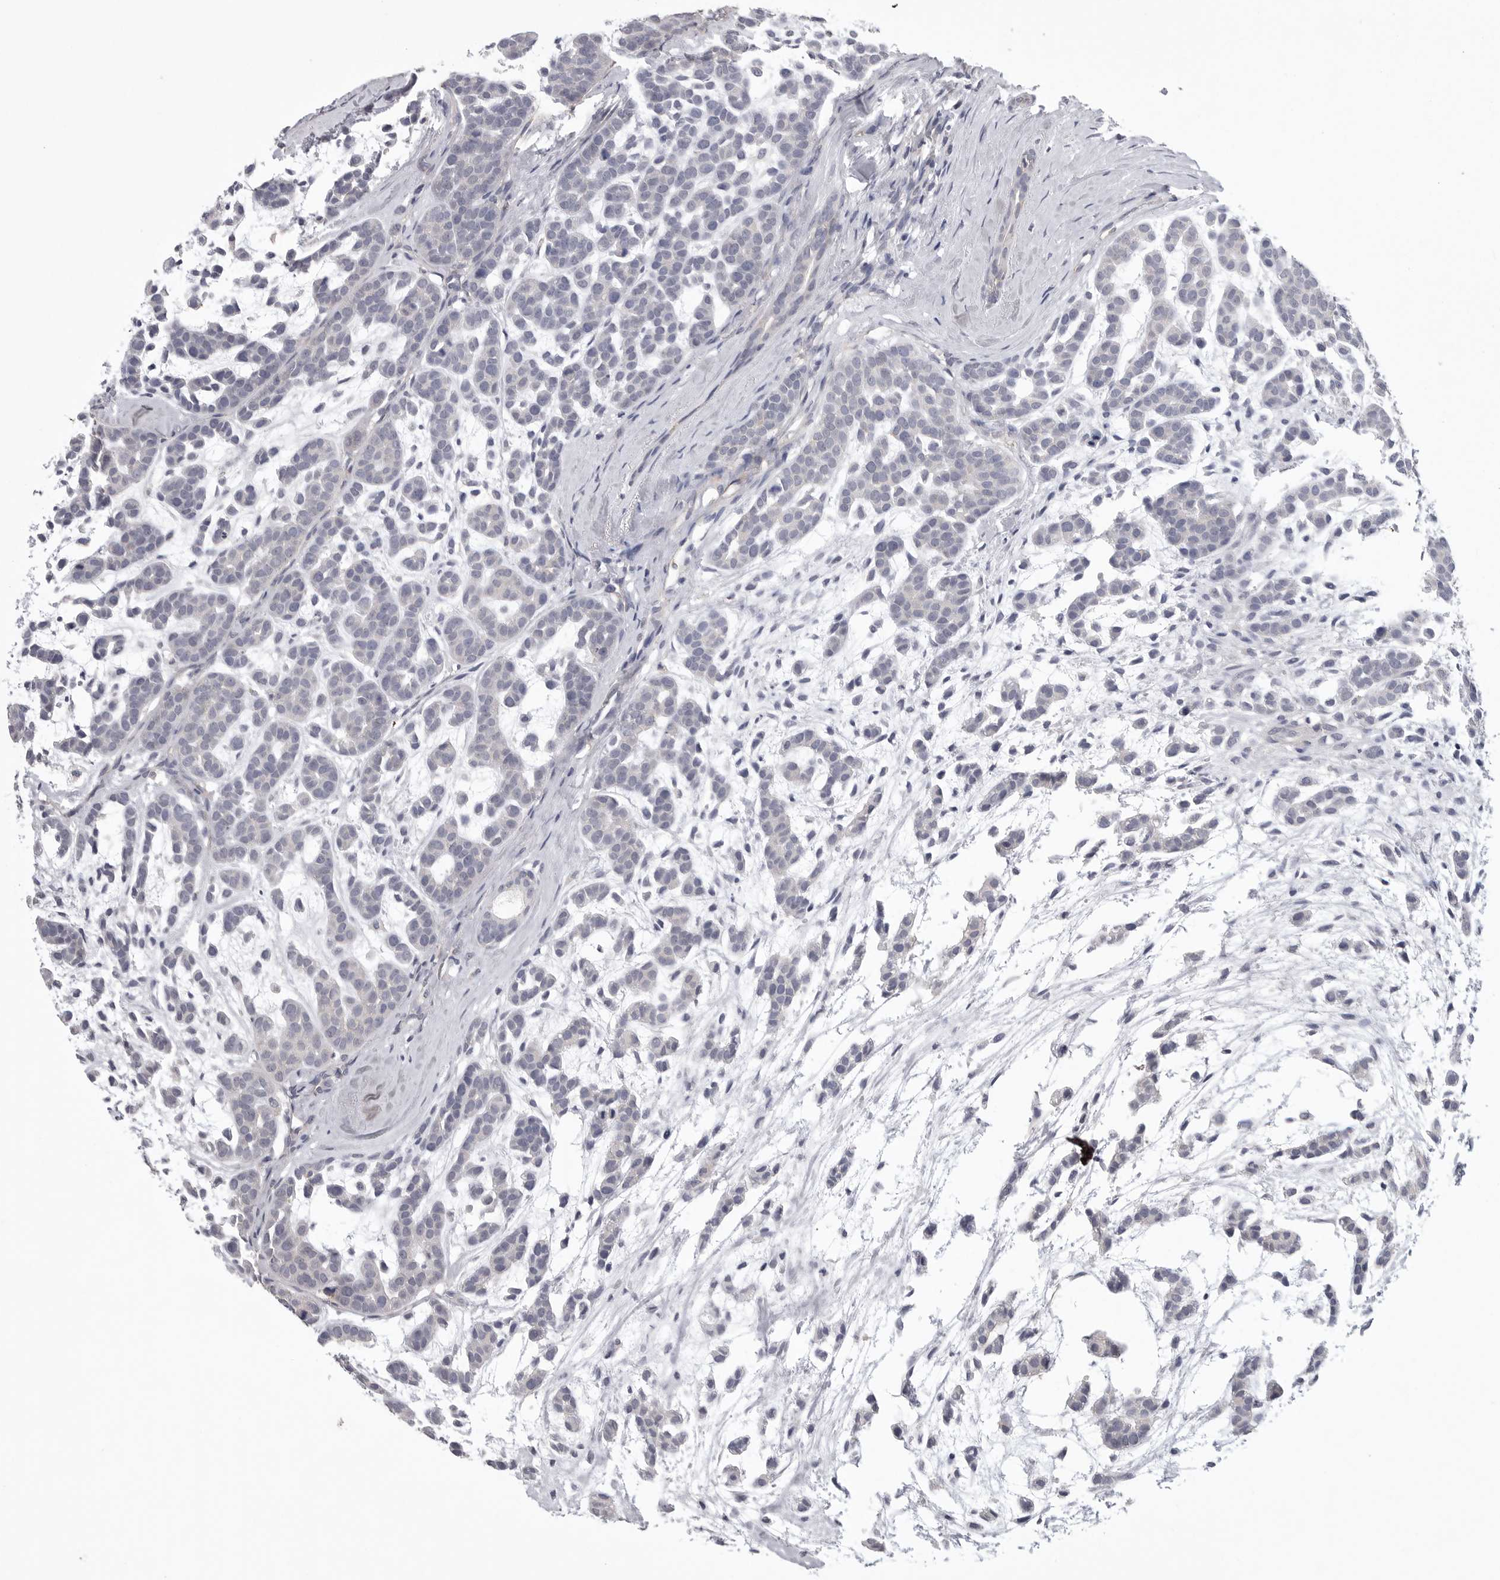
{"staining": {"intensity": "negative", "quantity": "none", "location": "none"}, "tissue": "head and neck cancer", "cell_type": "Tumor cells", "image_type": "cancer", "snomed": [{"axis": "morphology", "description": "Adenocarcinoma, NOS"}, {"axis": "morphology", "description": "Adenoma, NOS"}, {"axis": "topography", "description": "Head-Neck"}], "caption": "Tumor cells are negative for protein expression in human head and neck adenocarcinoma.", "gene": "NECTIN2", "patient": {"sex": "female", "age": 55}}